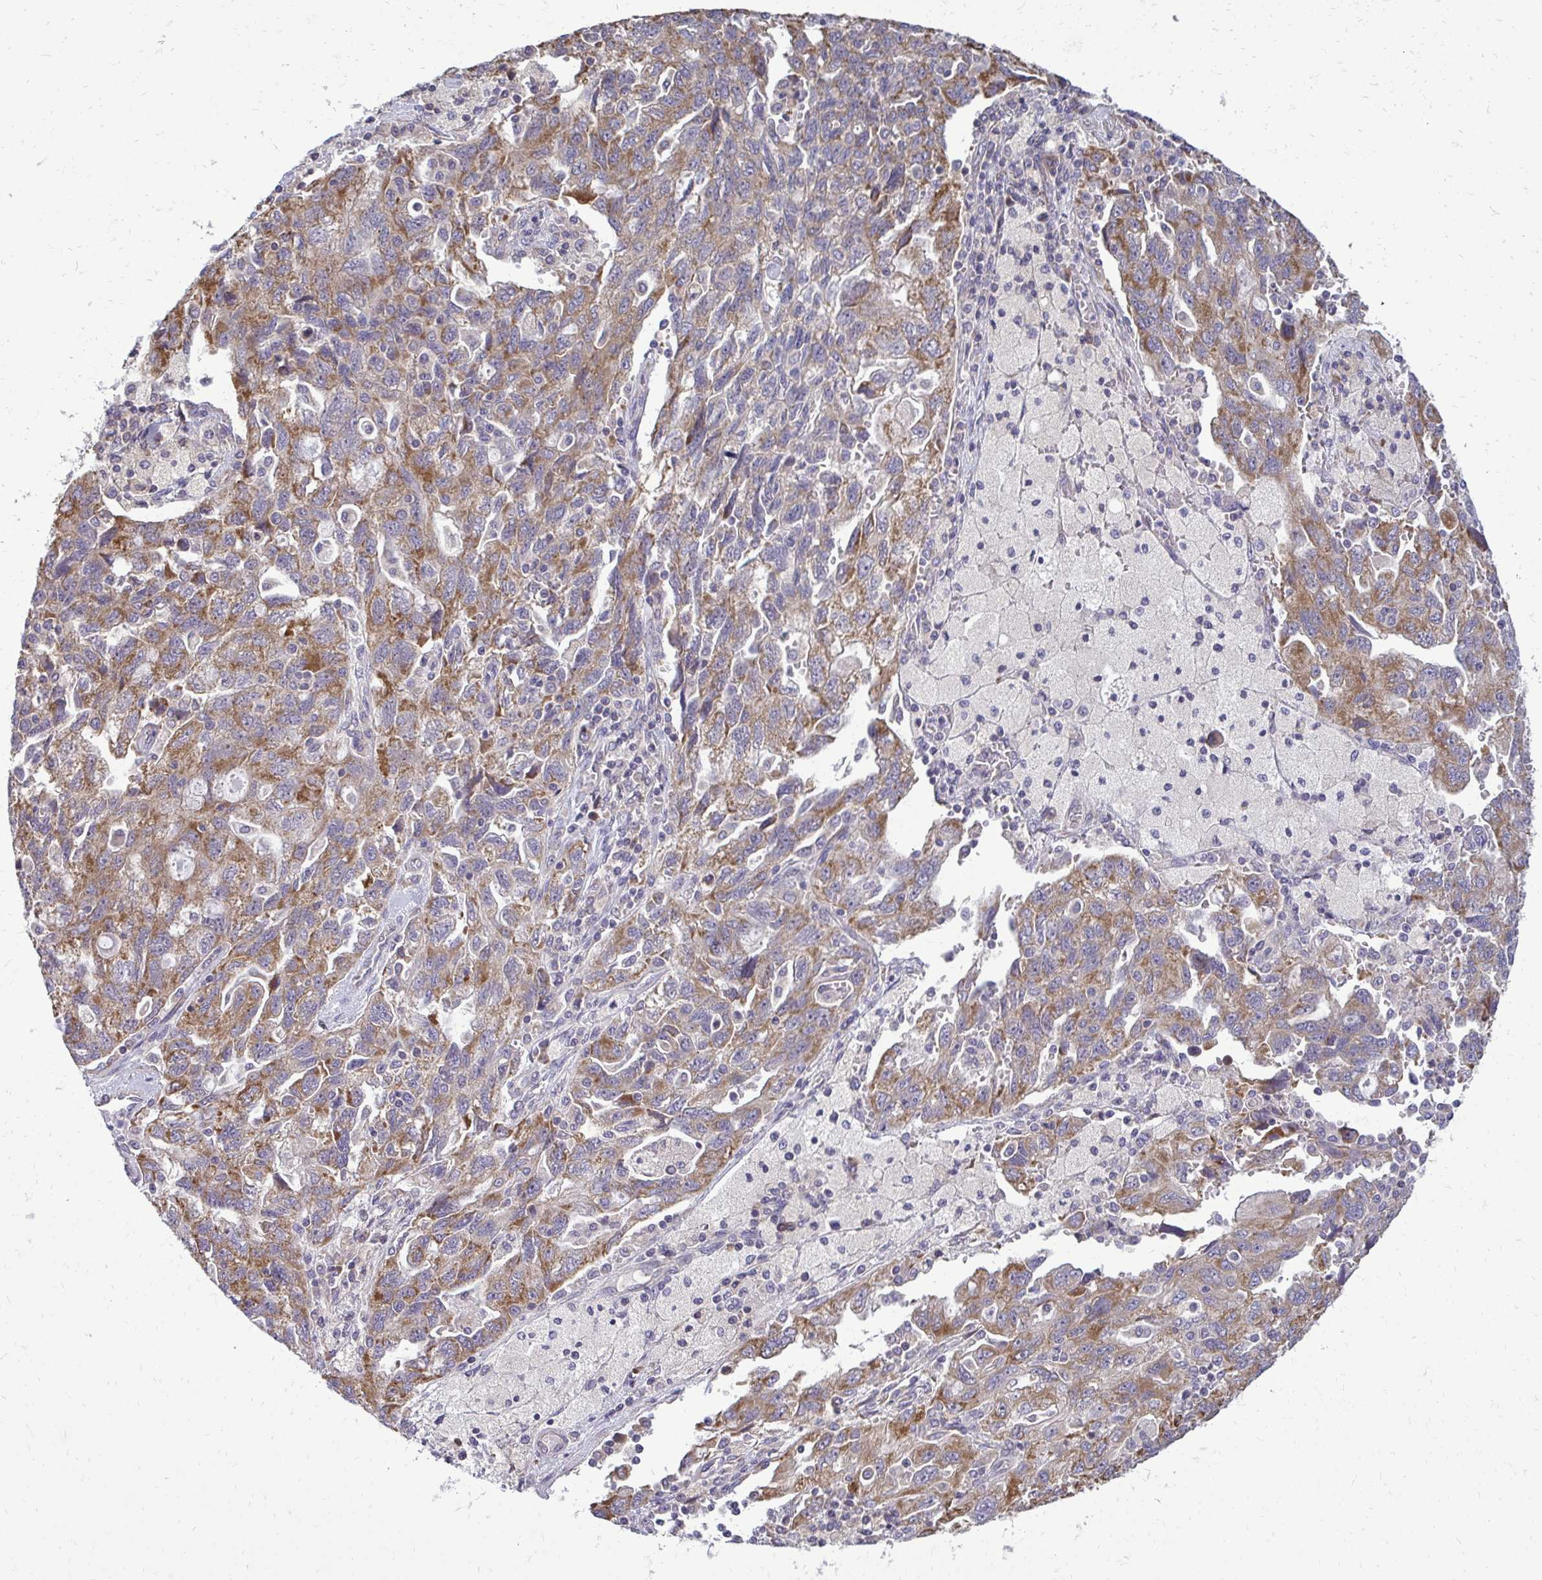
{"staining": {"intensity": "moderate", "quantity": ">75%", "location": "cytoplasmic/membranous"}, "tissue": "ovarian cancer", "cell_type": "Tumor cells", "image_type": "cancer", "snomed": [{"axis": "morphology", "description": "Carcinoma, NOS"}, {"axis": "morphology", "description": "Cystadenocarcinoma, serous, NOS"}, {"axis": "topography", "description": "Ovary"}], "caption": "The image exhibits immunohistochemical staining of serous cystadenocarcinoma (ovarian). There is moderate cytoplasmic/membranous staining is present in about >75% of tumor cells. (DAB = brown stain, brightfield microscopy at high magnification).", "gene": "RPLP2", "patient": {"sex": "female", "age": 69}}